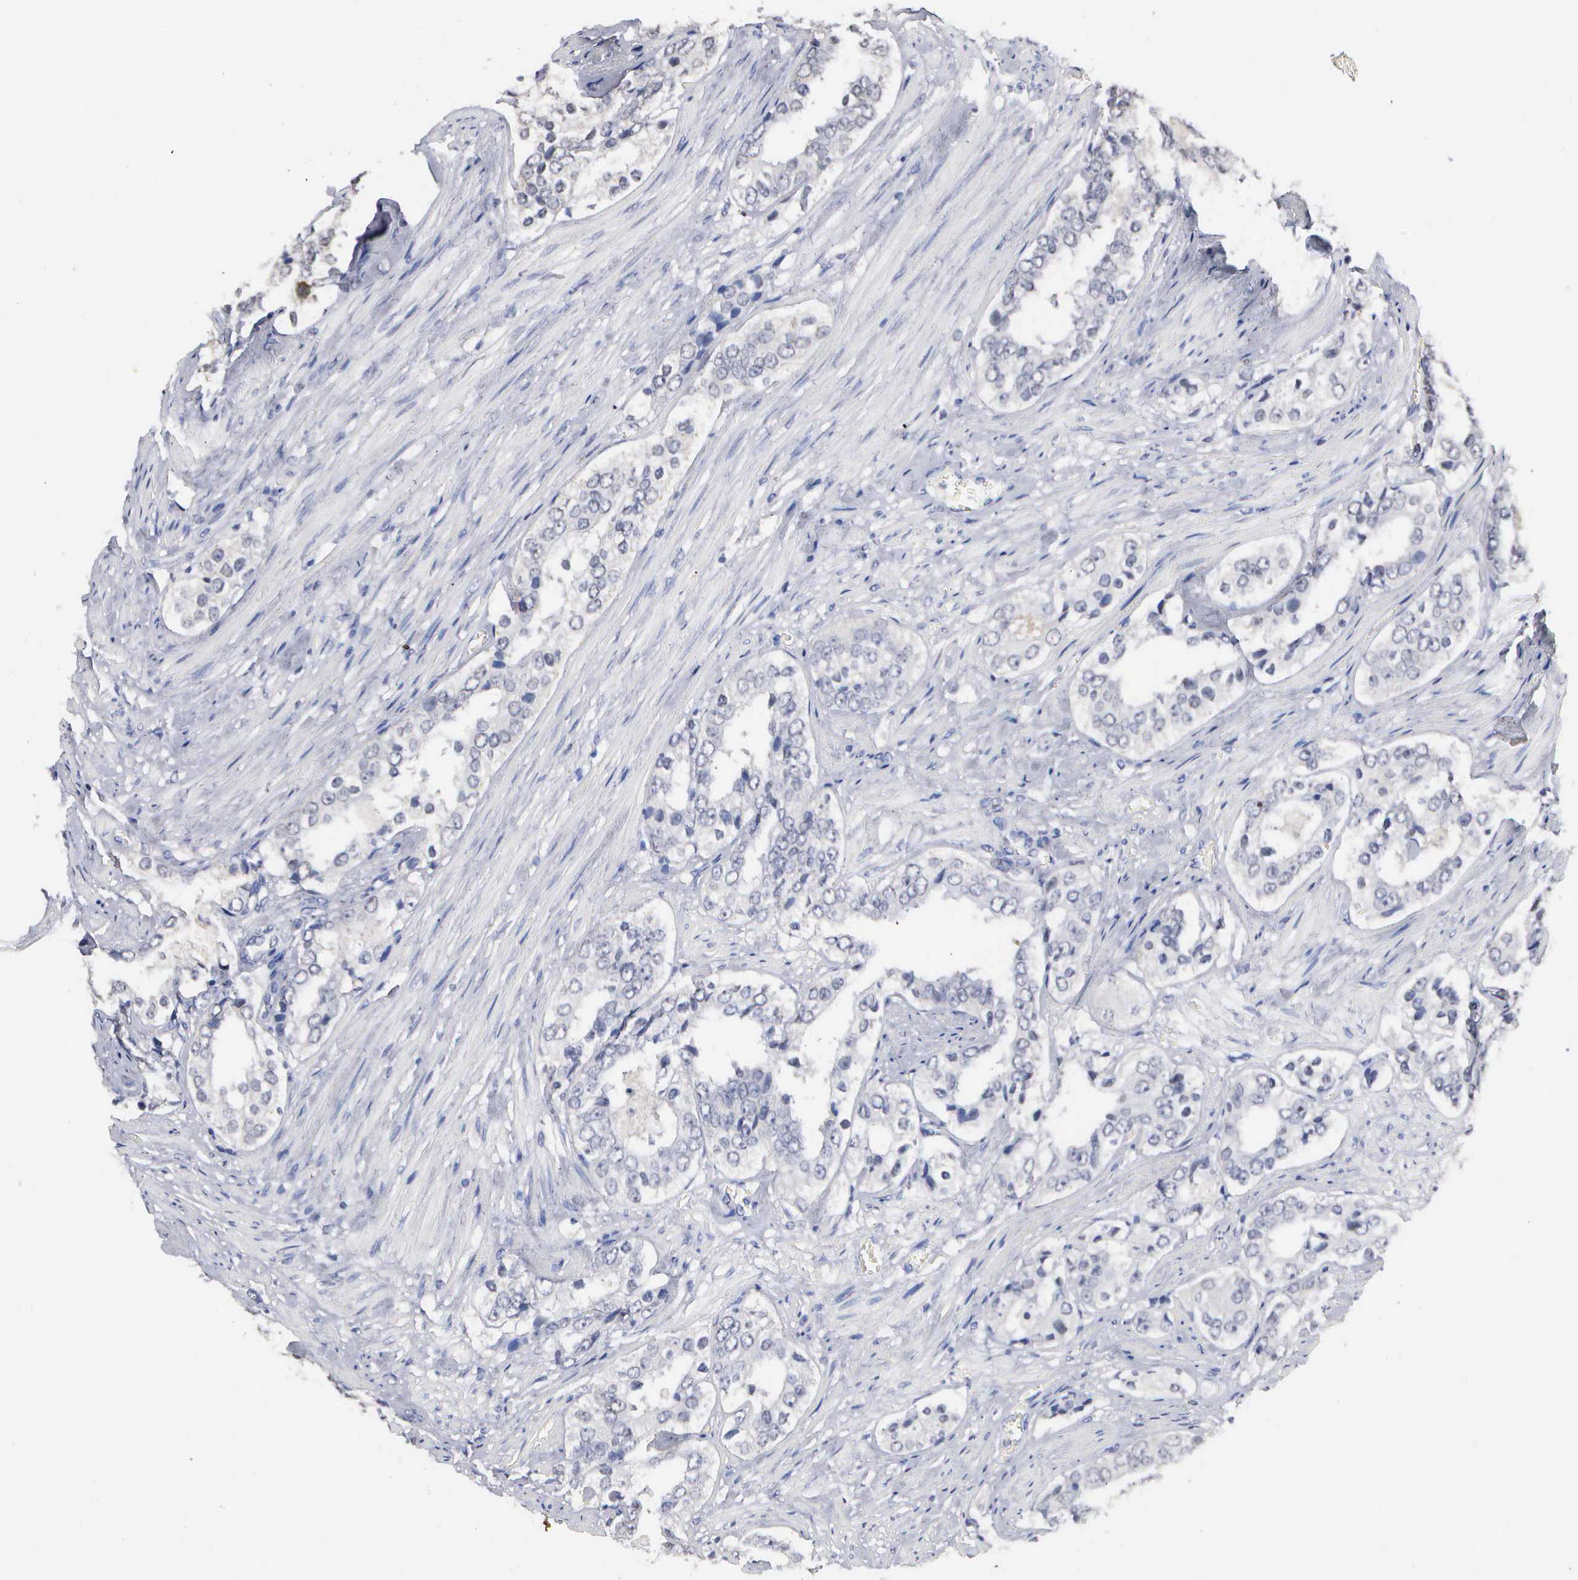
{"staining": {"intensity": "negative", "quantity": "none", "location": "none"}, "tissue": "prostate cancer", "cell_type": "Tumor cells", "image_type": "cancer", "snomed": [{"axis": "morphology", "description": "Adenocarcinoma, Medium grade"}, {"axis": "topography", "description": "Prostate"}], "caption": "Immunohistochemical staining of human prostate cancer (medium-grade adenocarcinoma) demonstrates no significant expression in tumor cells.", "gene": "KDM6A", "patient": {"sex": "male", "age": 73}}